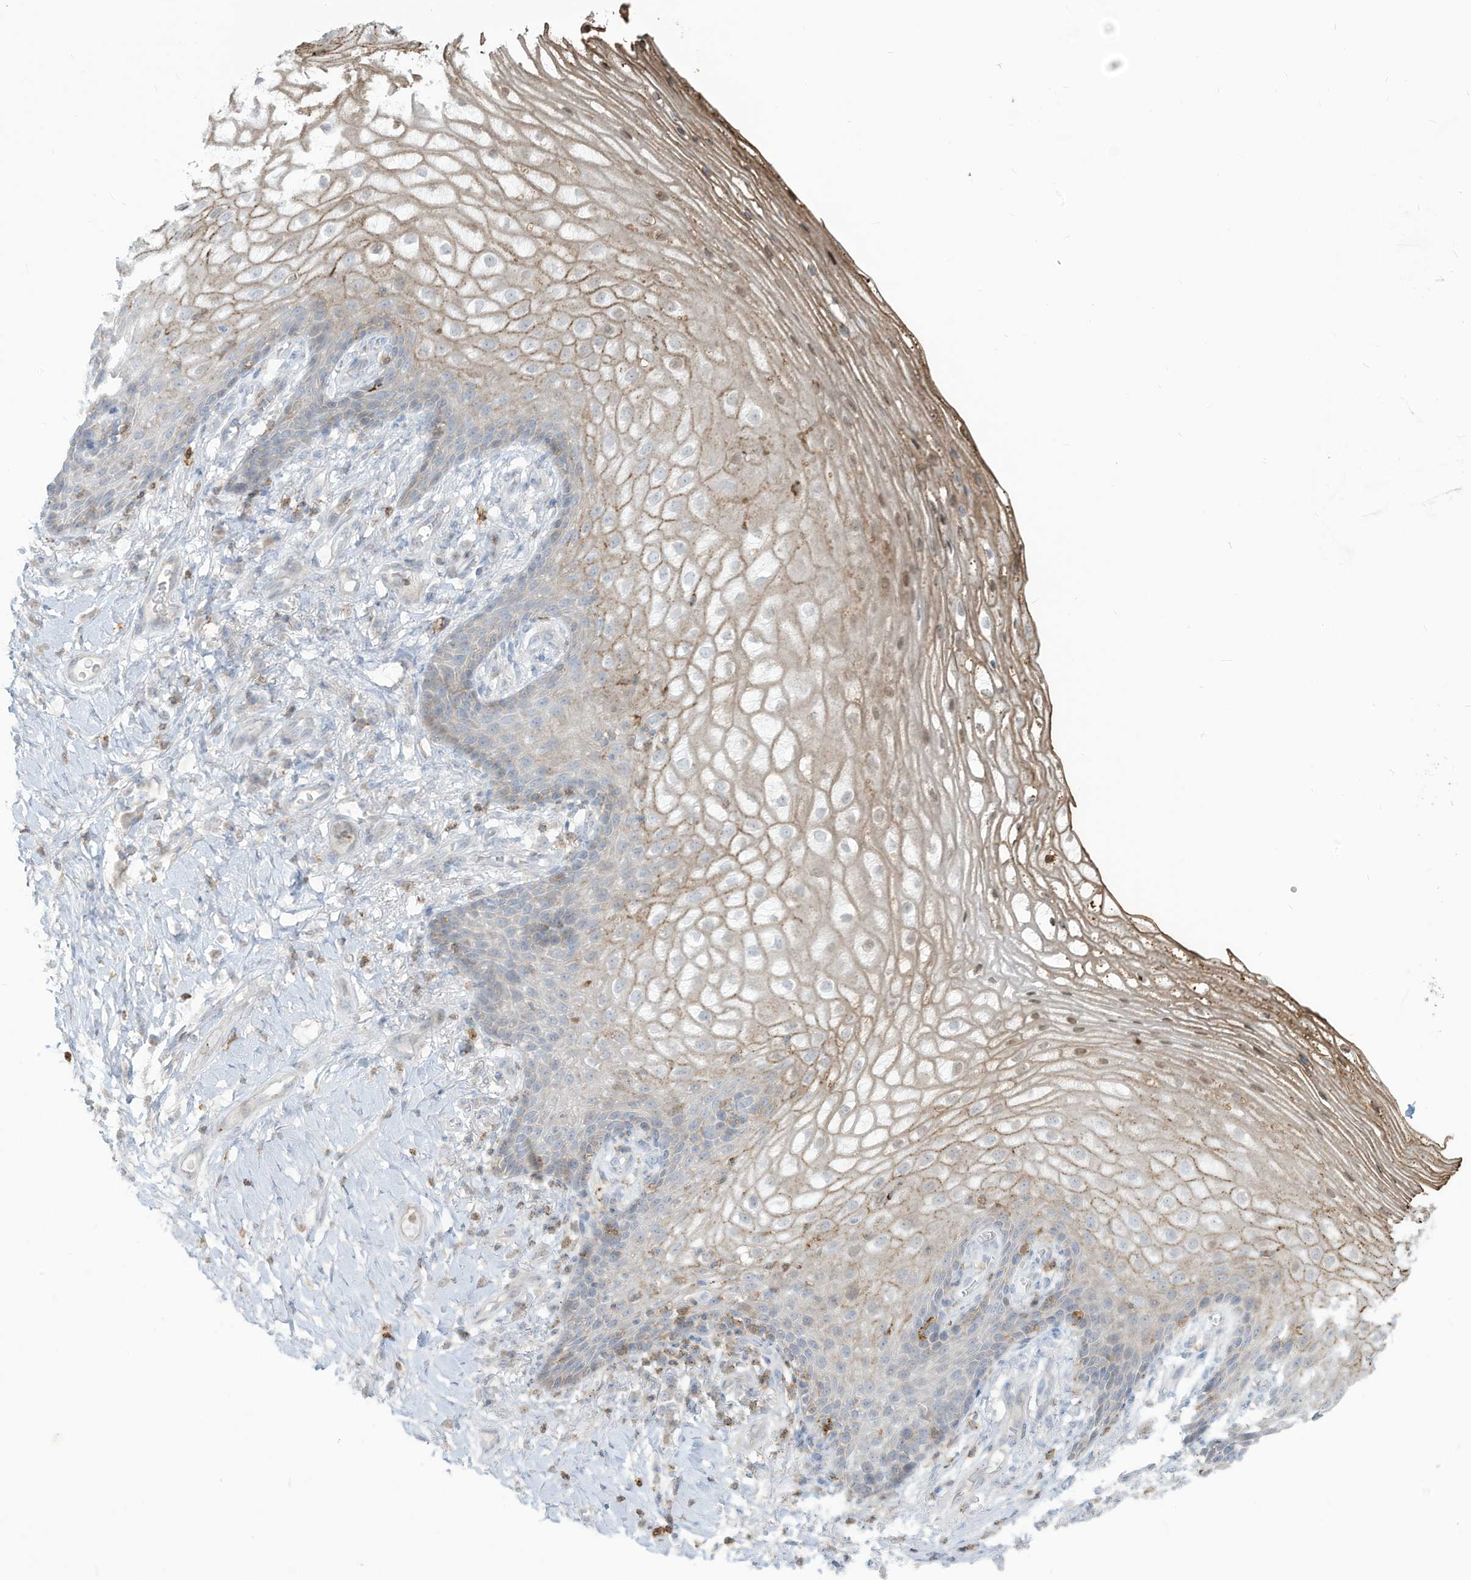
{"staining": {"intensity": "moderate", "quantity": "<25%", "location": "cytoplasmic/membranous"}, "tissue": "vagina", "cell_type": "Squamous epithelial cells", "image_type": "normal", "snomed": [{"axis": "morphology", "description": "Normal tissue, NOS"}, {"axis": "topography", "description": "Vagina"}], "caption": "Squamous epithelial cells reveal moderate cytoplasmic/membranous staining in approximately <25% of cells in unremarkable vagina. Nuclei are stained in blue.", "gene": "NOTO", "patient": {"sex": "female", "age": 60}}